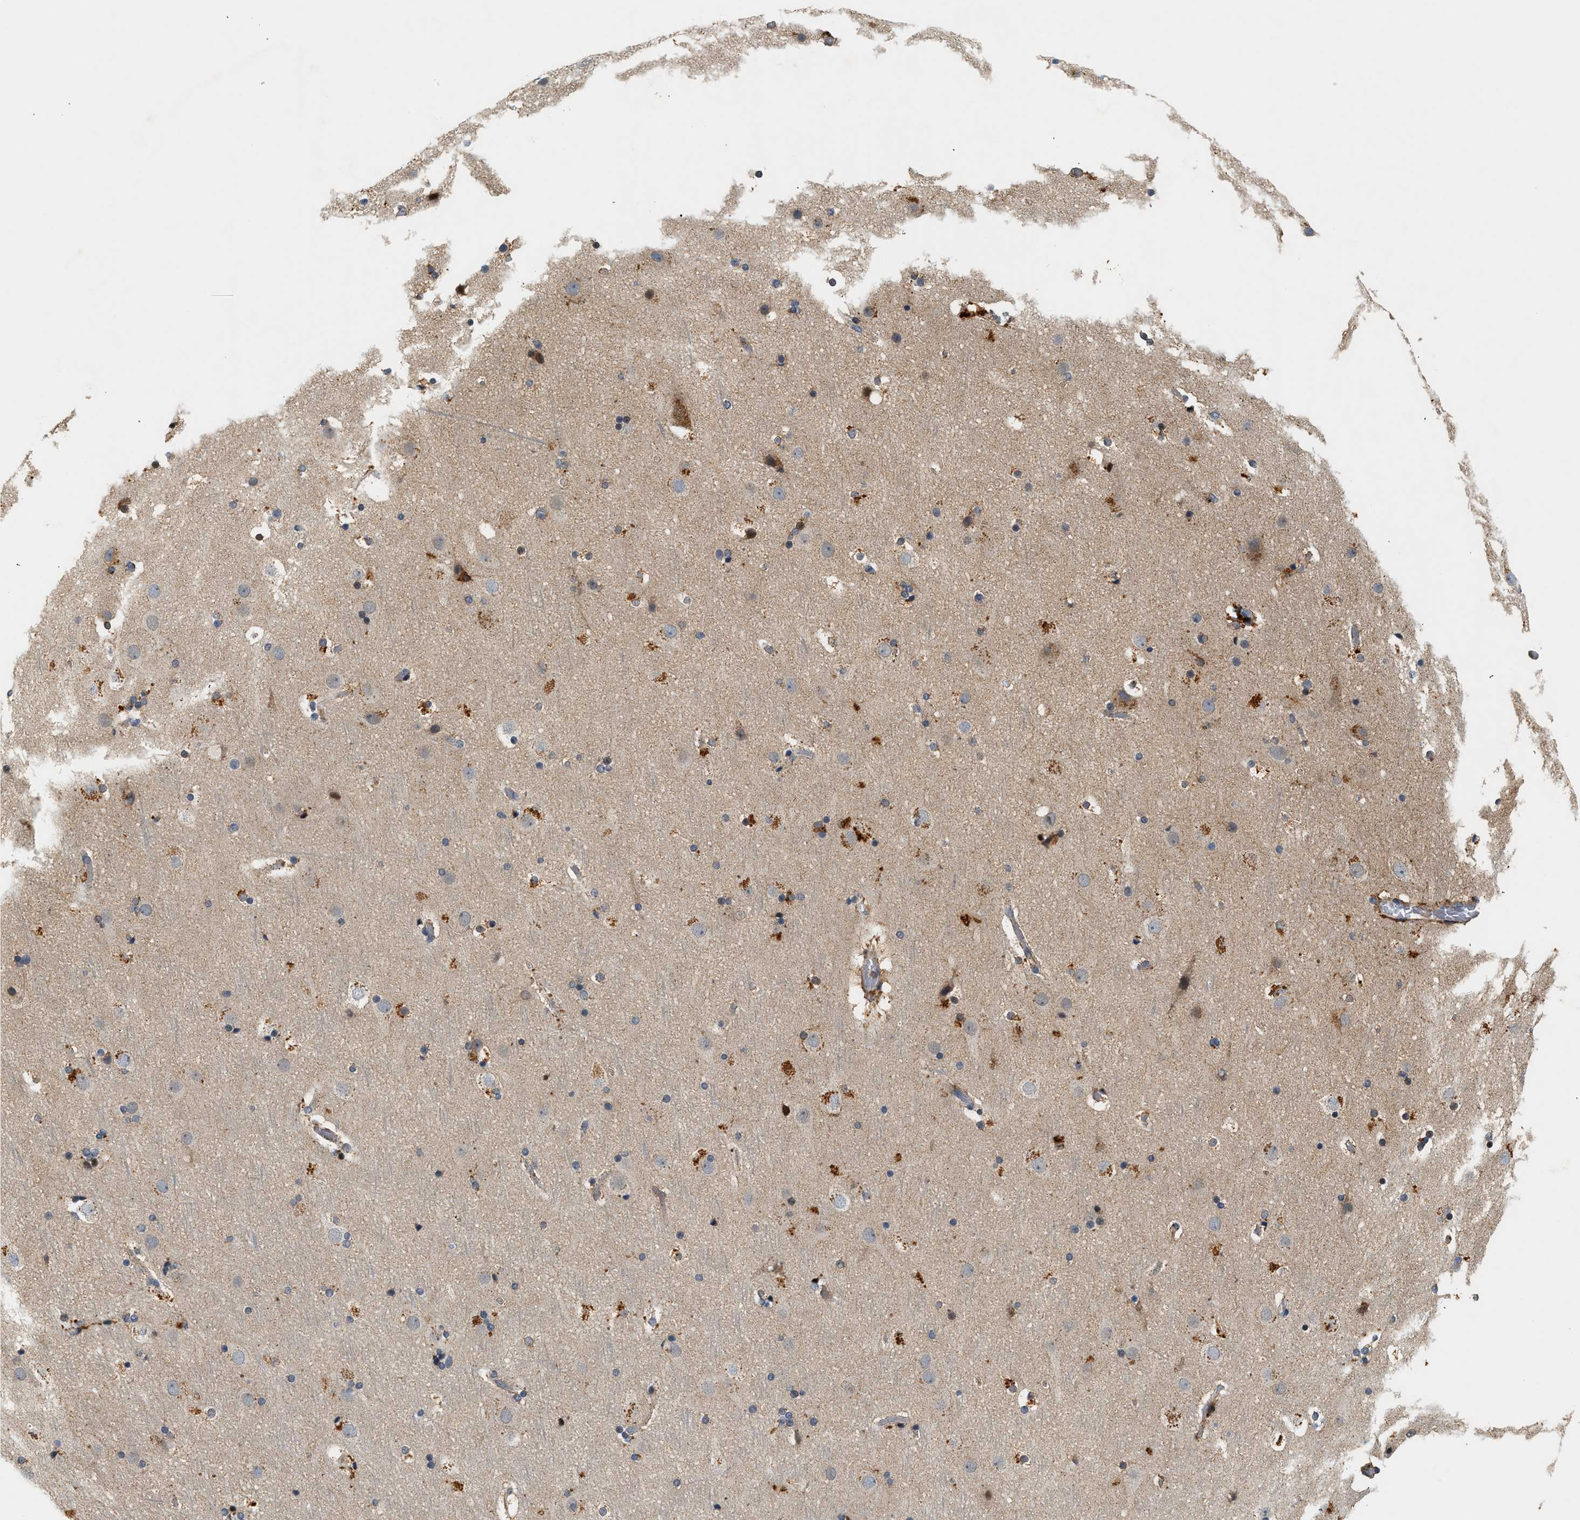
{"staining": {"intensity": "moderate", "quantity": "25%-75%", "location": "cytoplasmic/membranous"}, "tissue": "cerebral cortex", "cell_type": "Endothelial cells", "image_type": "normal", "snomed": [{"axis": "morphology", "description": "Normal tissue, NOS"}, {"axis": "topography", "description": "Cerebral cortex"}], "caption": "Protein analysis of benign cerebral cortex shows moderate cytoplasmic/membranous positivity in approximately 25%-75% of endothelial cells. The staining was performed using DAB (3,3'-diaminobenzidine) to visualize the protein expression in brown, while the nuclei were stained in blue with hematoxylin (Magnification: 20x).", "gene": "MCU", "patient": {"sex": "male", "age": 57}}